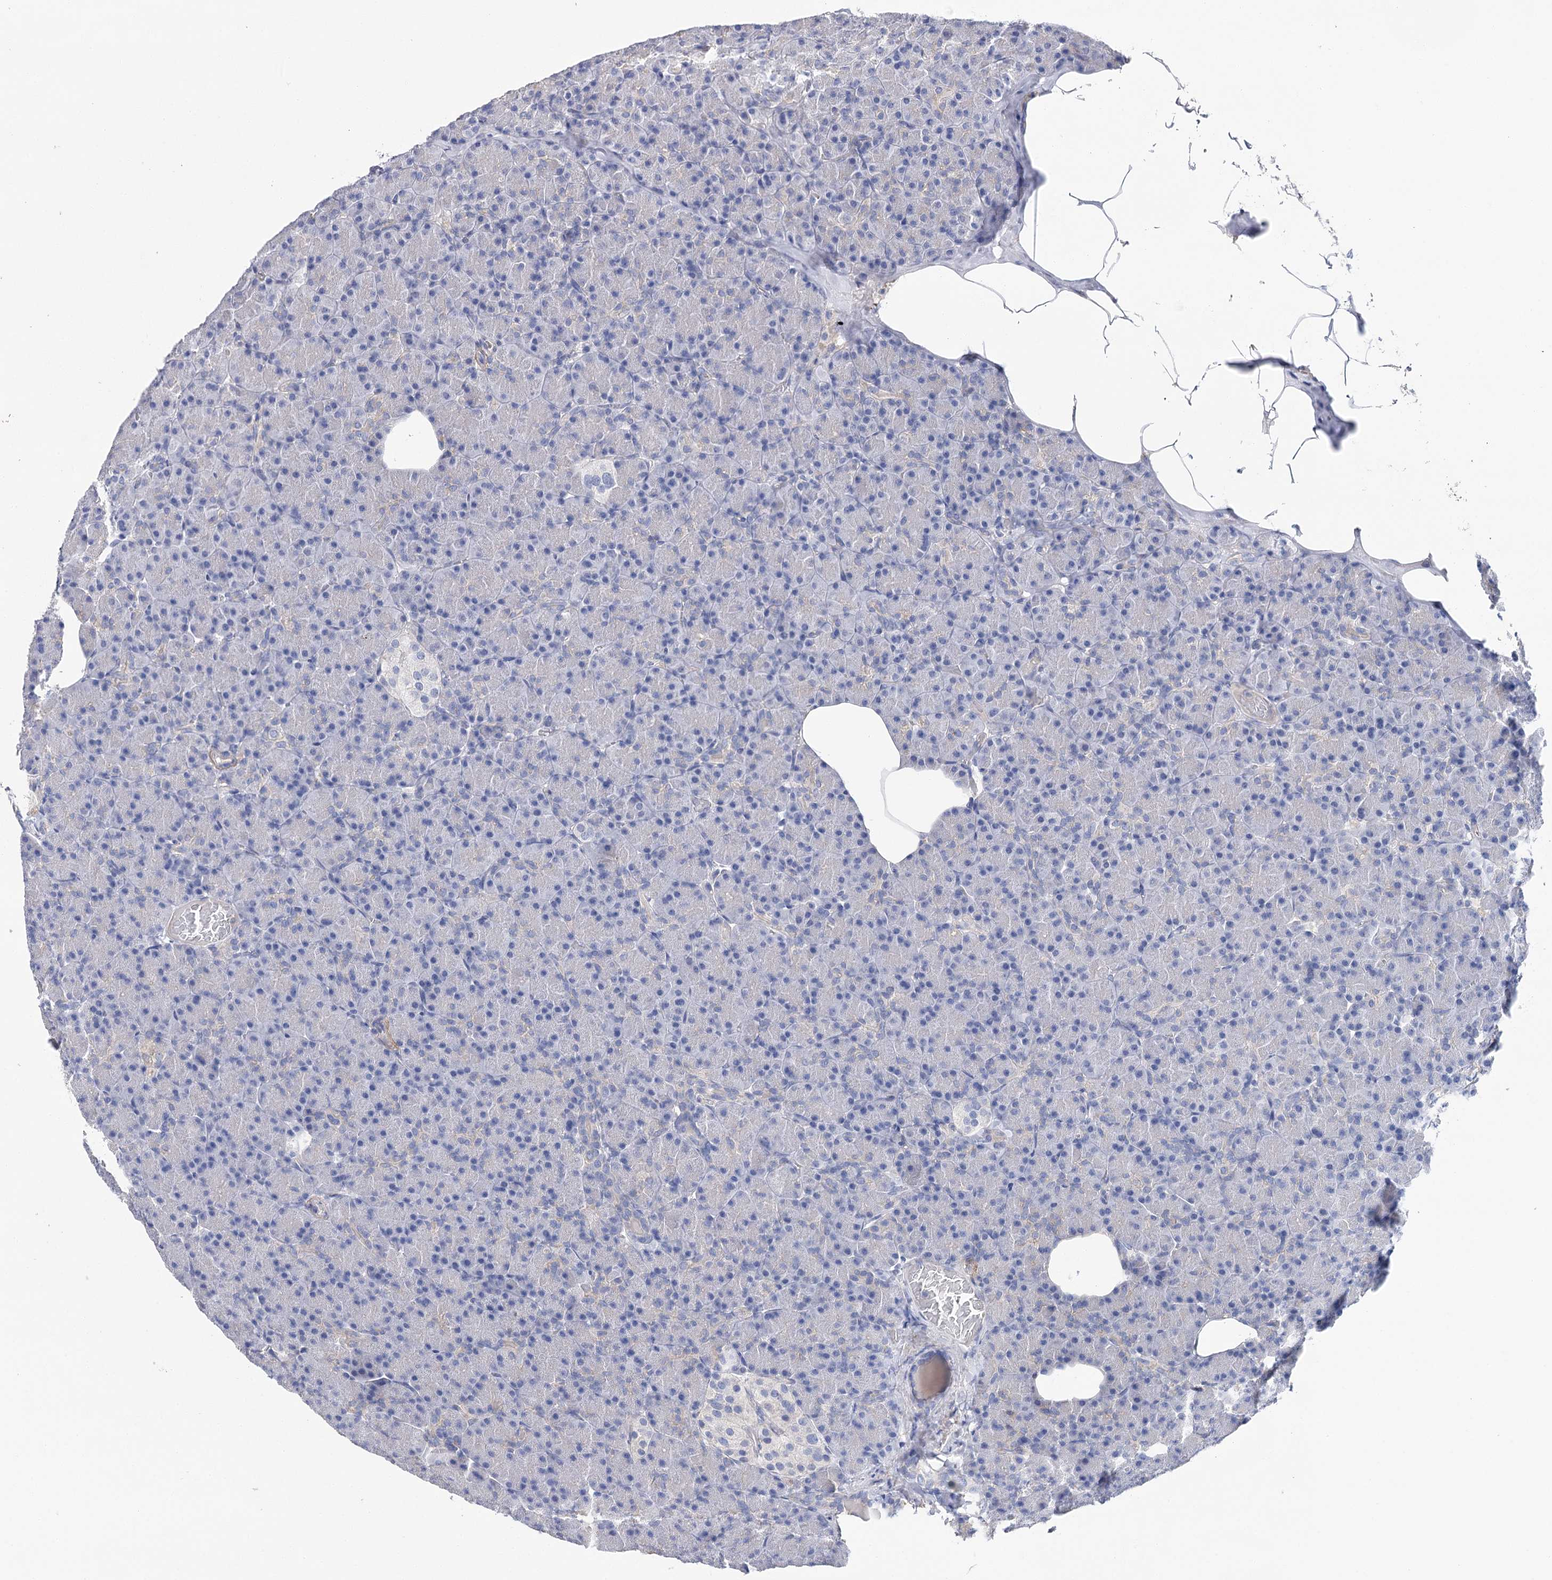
{"staining": {"intensity": "negative", "quantity": "none", "location": "none"}, "tissue": "pancreas", "cell_type": "Exocrine glandular cells", "image_type": "normal", "snomed": [{"axis": "morphology", "description": "Normal tissue, NOS"}, {"axis": "topography", "description": "Pancreas"}], "caption": "An immunohistochemistry (IHC) histopathology image of normal pancreas is shown. There is no staining in exocrine glandular cells of pancreas. (DAB (3,3'-diaminobenzidine) IHC with hematoxylin counter stain).", "gene": "EPYC", "patient": {"sex": "female", "age": 43}}